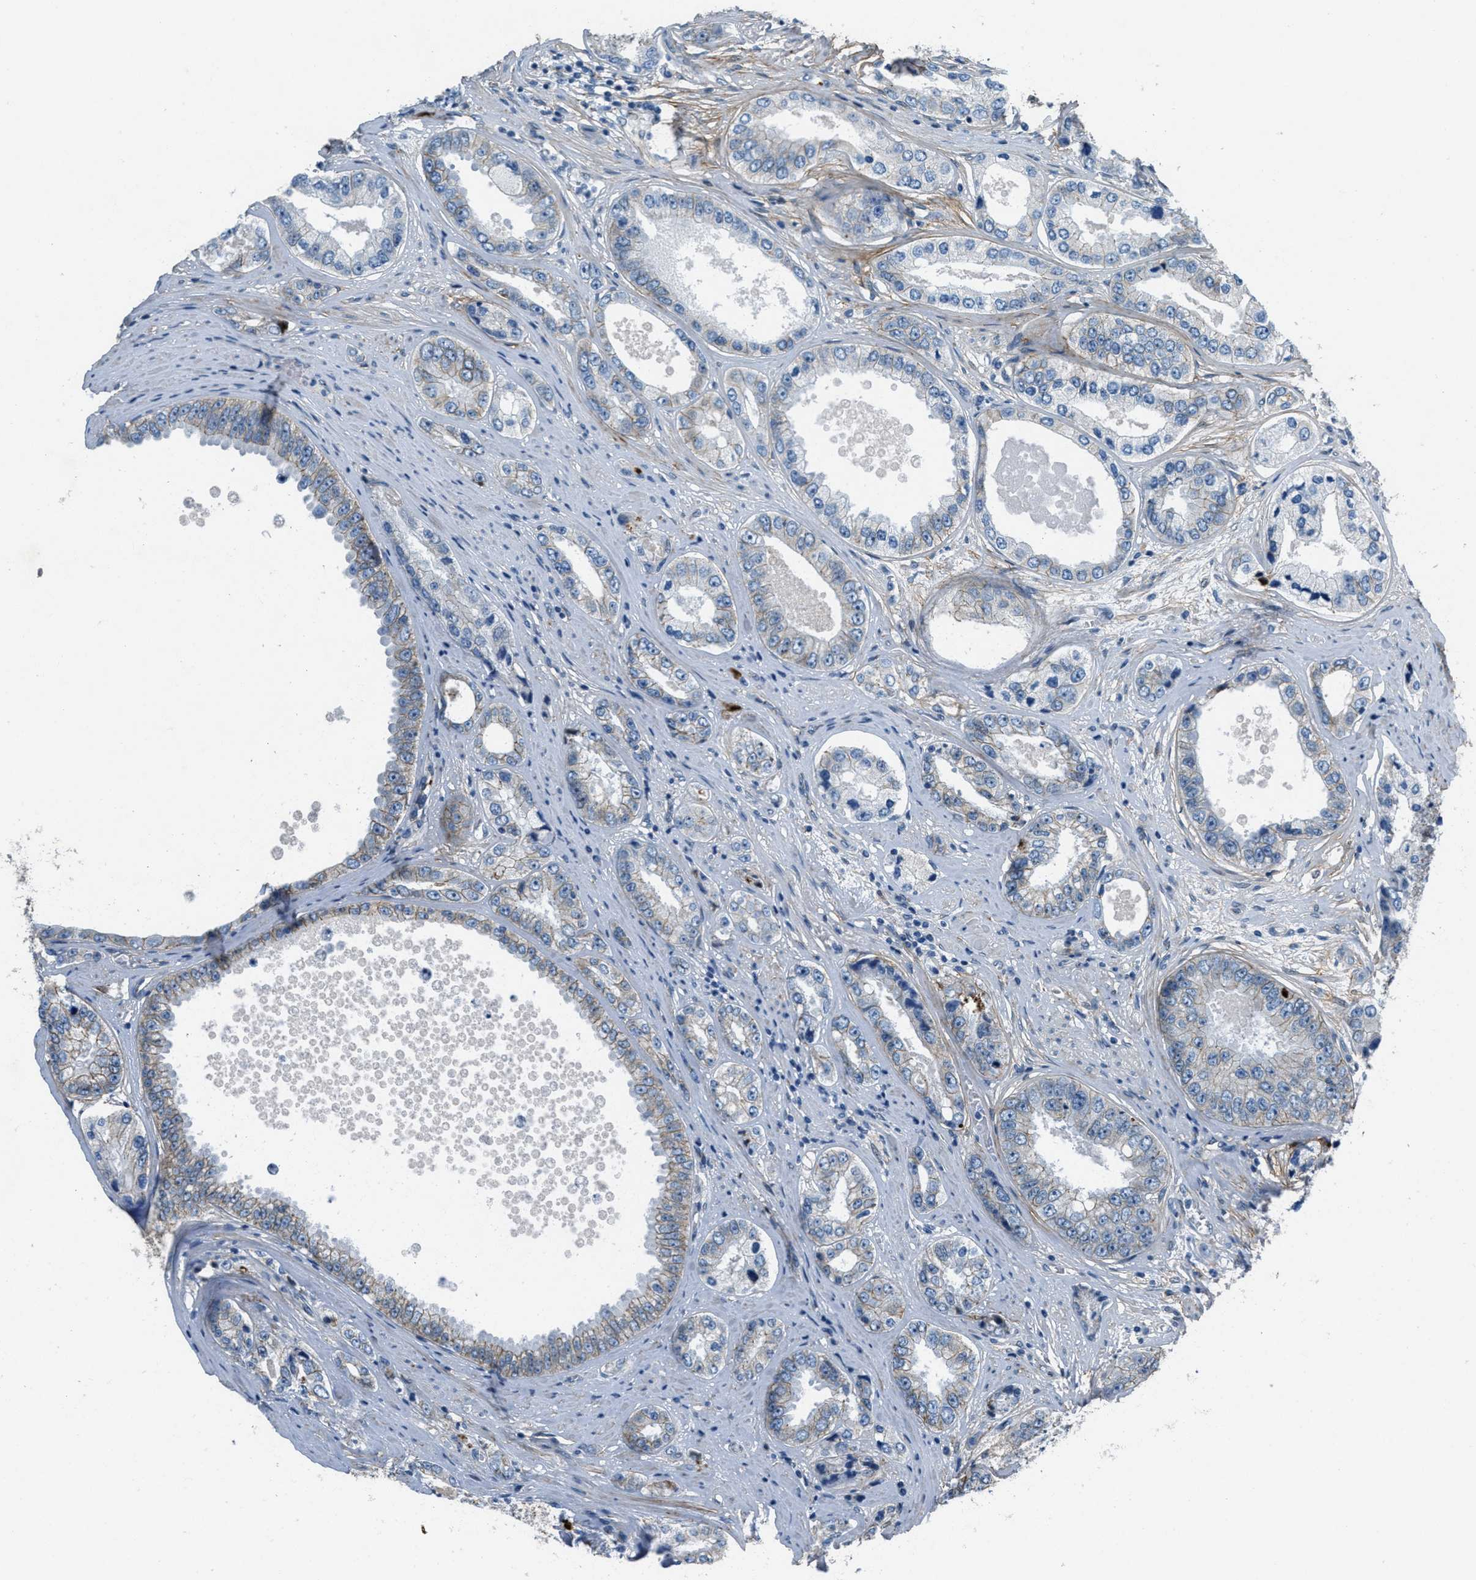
{"staining": {"intensity": "weak", "quantity": "<25%", "location": "cytoplasmic/membranous"}, "tissue": "prostate cancer", "cell_type": "Tumor cells", "image_type": "cancer", "snomed": [{"axis": "morphology", "description": "Adenocarcinoma, High grade"}, {"axis": "topography", "description": "Prostate"}], "caption": "Protein analysis of prostate cancer (adenocarcinoma (high-grade)) demonstrates no significant expression in tumor cells.", "gene": "FBN1", "patient": {"sex": "male", "age": 61}}